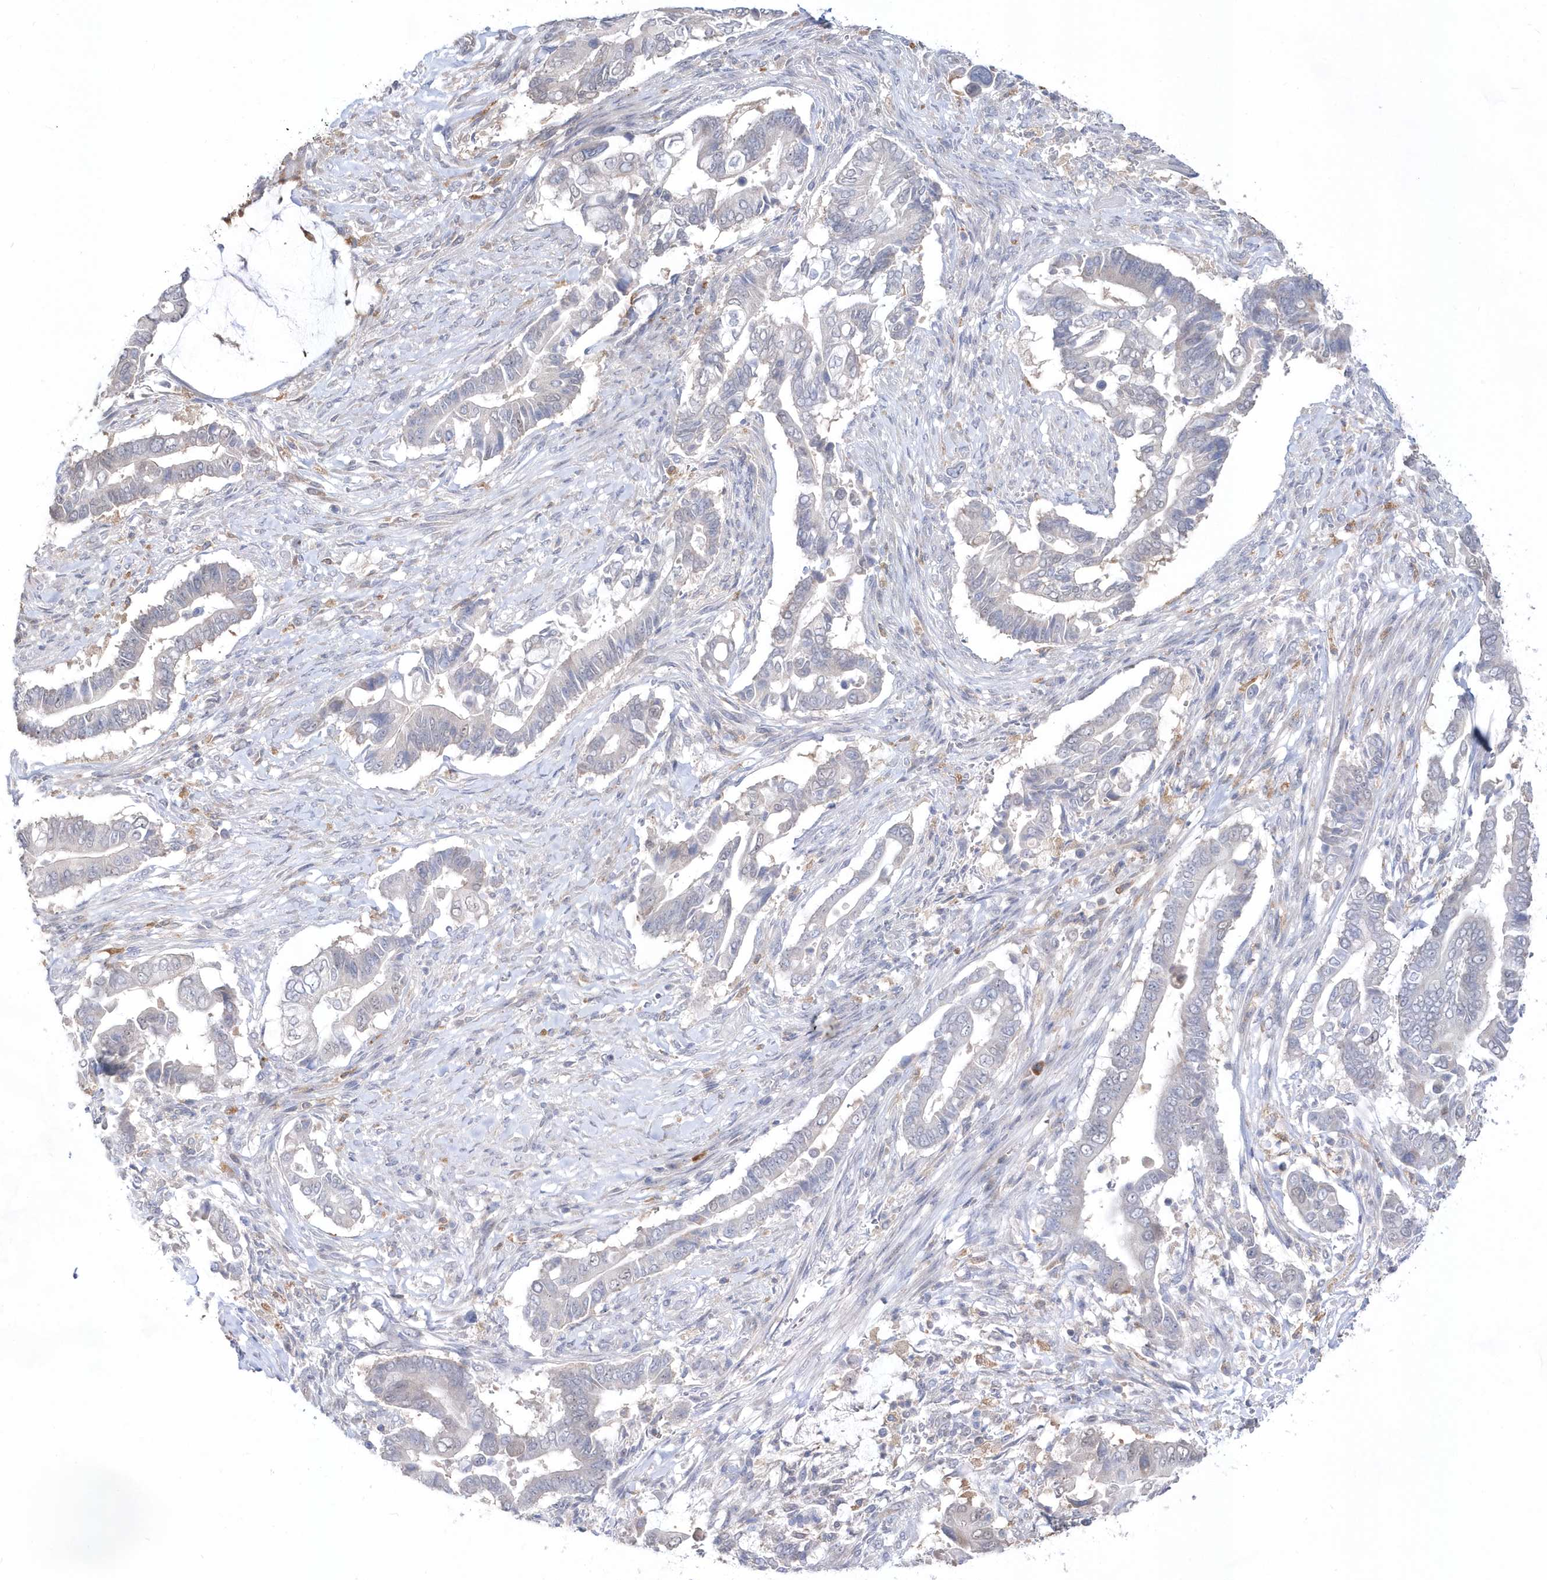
{"staining": {"intensity": "negative", "quantity": "none", "location": "none"}, "tissue": "pancreatic cancer", "cell_type": "Tumor cells", "image_type": "cancer", "snomed": [{"axis": "morphology", "description": "Adenocarcinoma, NOS"}, {"axis": "topography", "description": "Pancreas"}], "caption": "Histopathology image shows no significant protein staining in tumor cells of pancreatic adenocarcinoma.", "gene": "BDH2", "patient": {"sex": "male", "age": 68}}